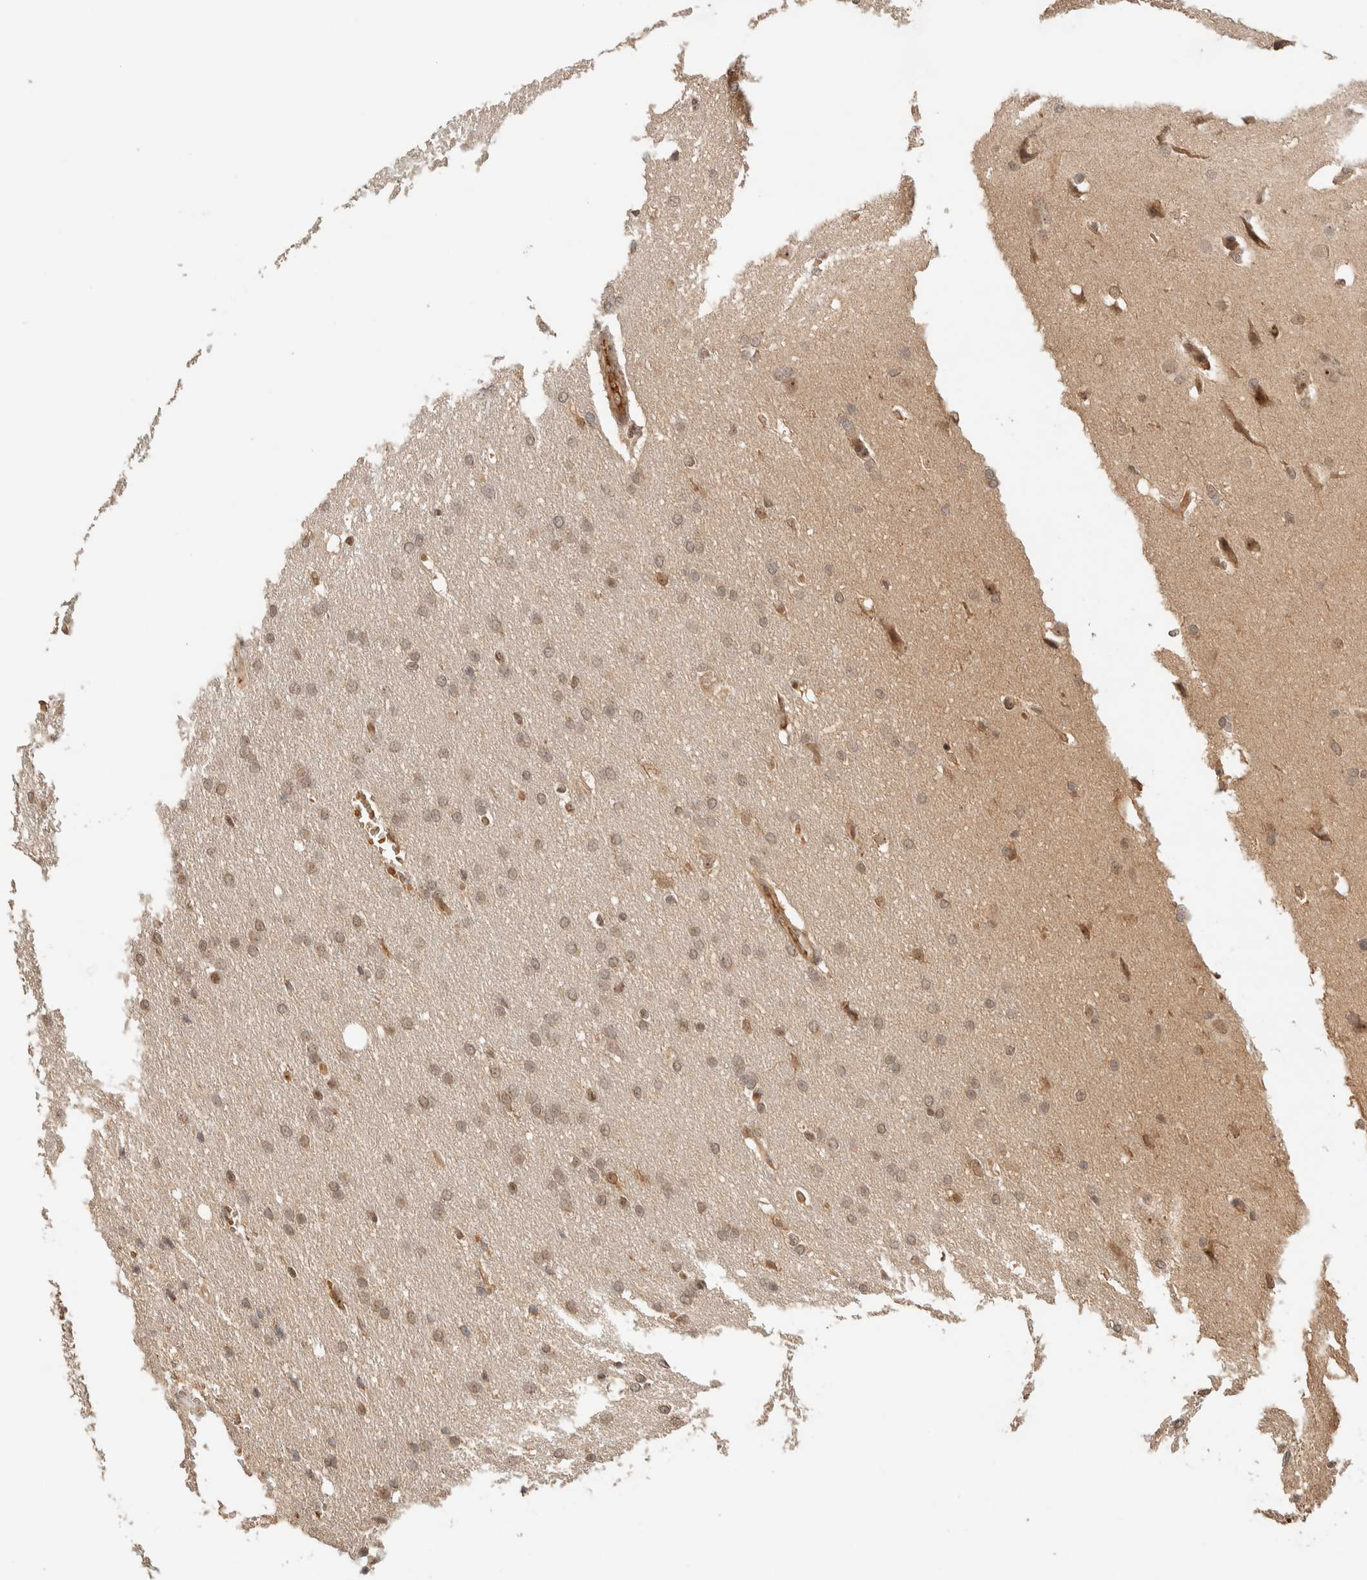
{"staining": {"intensity": "weak", "quantity": ">75%", "location": "nuclear"}, "tissue": "glioma", "cell_type": "Tumor cells", "image_type": "cancer", "snomed": [{"axis": "morphology", "description": "Glioma, malignant, Low grade"}, {"axis": "topography", "description": "Brain"}], "caption": "Immunohistochemical staining of human malignant glioma (low-grade) shows low levels of weak nuclear expression in approximately >75% of tumor cells. (Brightfield microscopy of DAB IHC at high magnification).", "gene": "ZBTB2", "patient": {"sex": "female", "age": 37}}